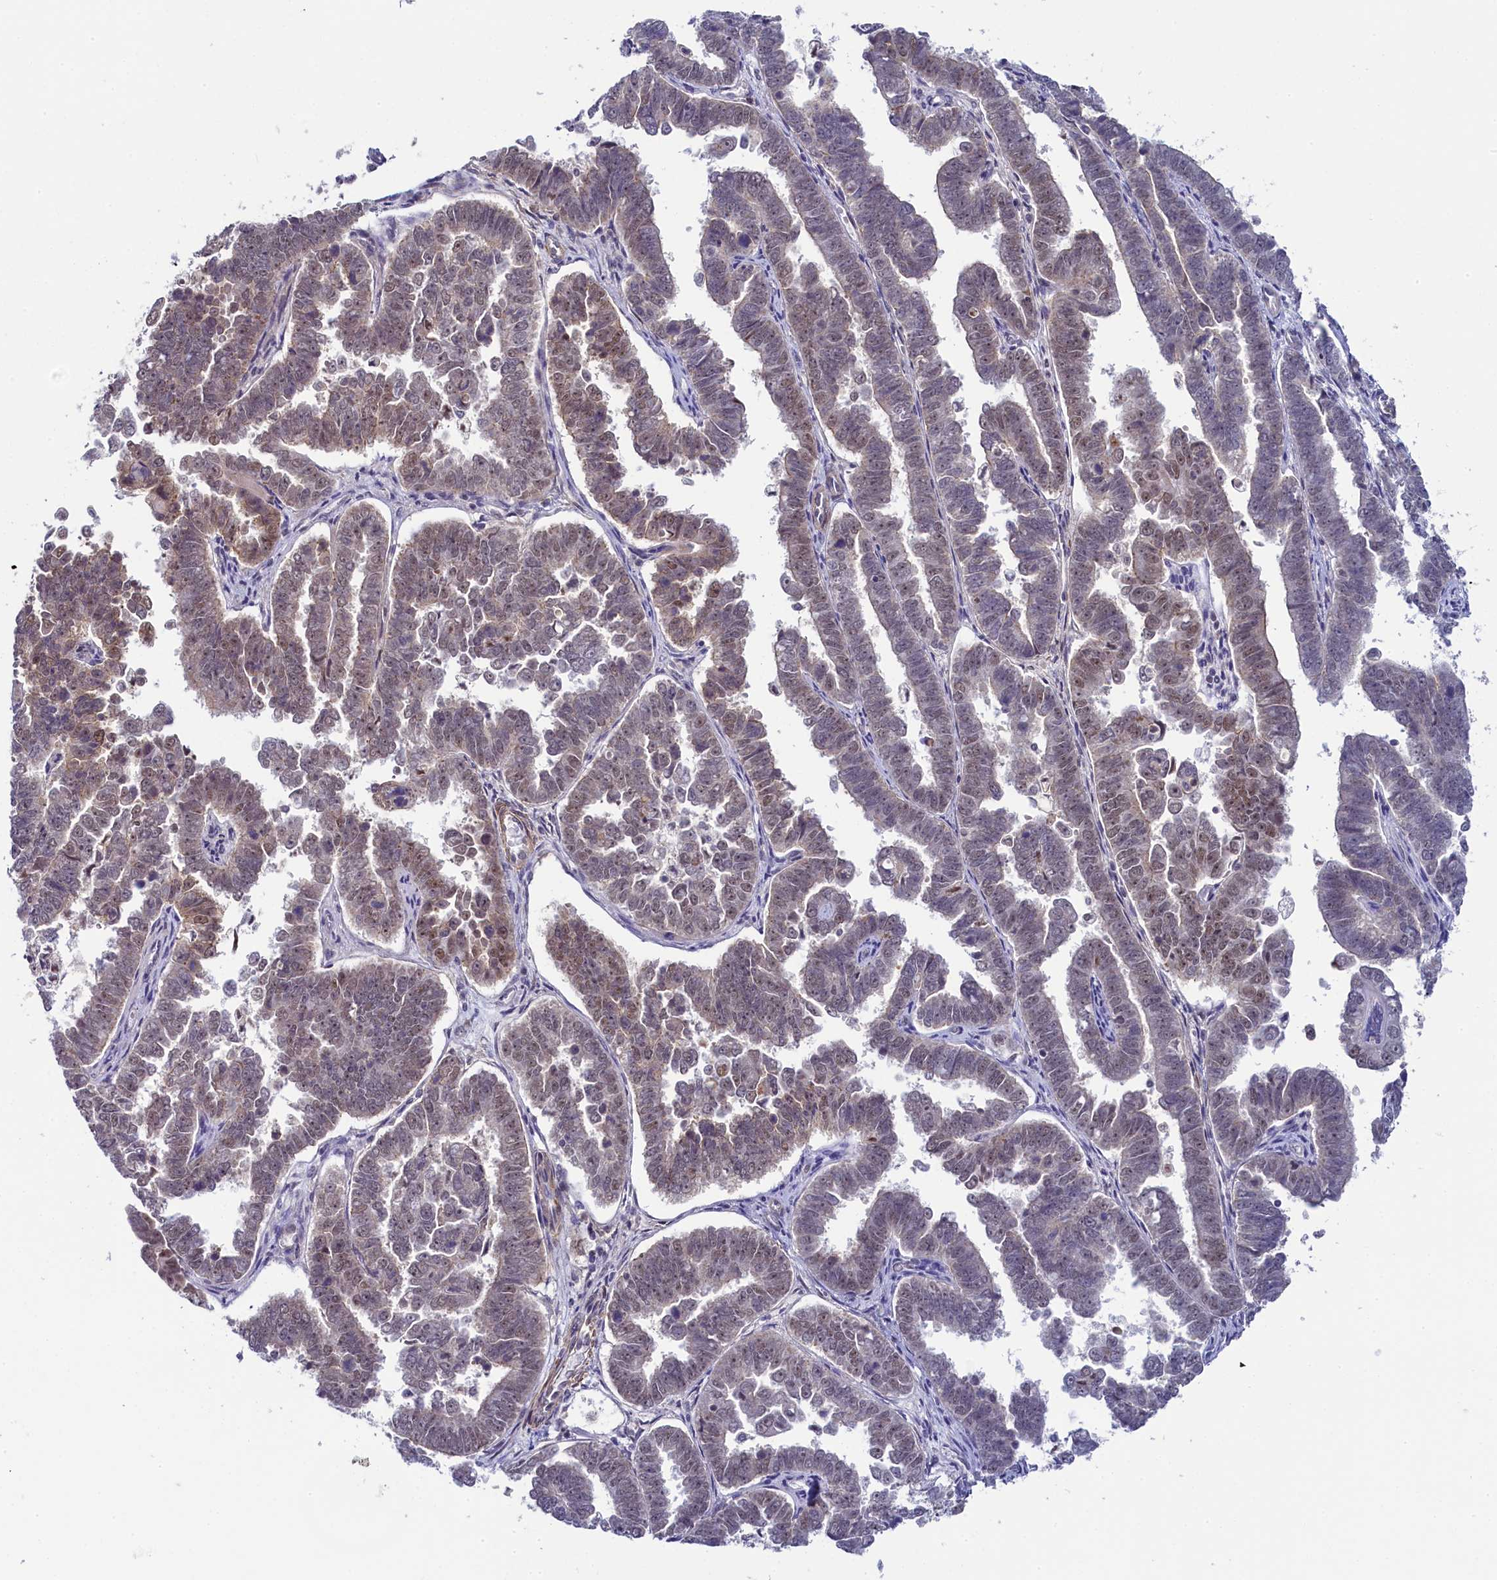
{"staining": {"intensity": "weak", "quantity": "25%-75%", "location": "nuclear"}, "tissue": "endometrial cancer", "cell_type": "Tumor cells", "image_type": "cancer", "snomed": [{"axis": "morphology", "description": "Adenocarcinoma, NOS"}, {"axis": "topography", "description": "Endometrium"}], "caption": "The micrograph reveals staining of adenocarcinoma (endometrial), revealing weak nuclear protein expression (brown color) within tumor cells.", "gene": "INTS14", "patient": {"sex": "female", "age": 75}}